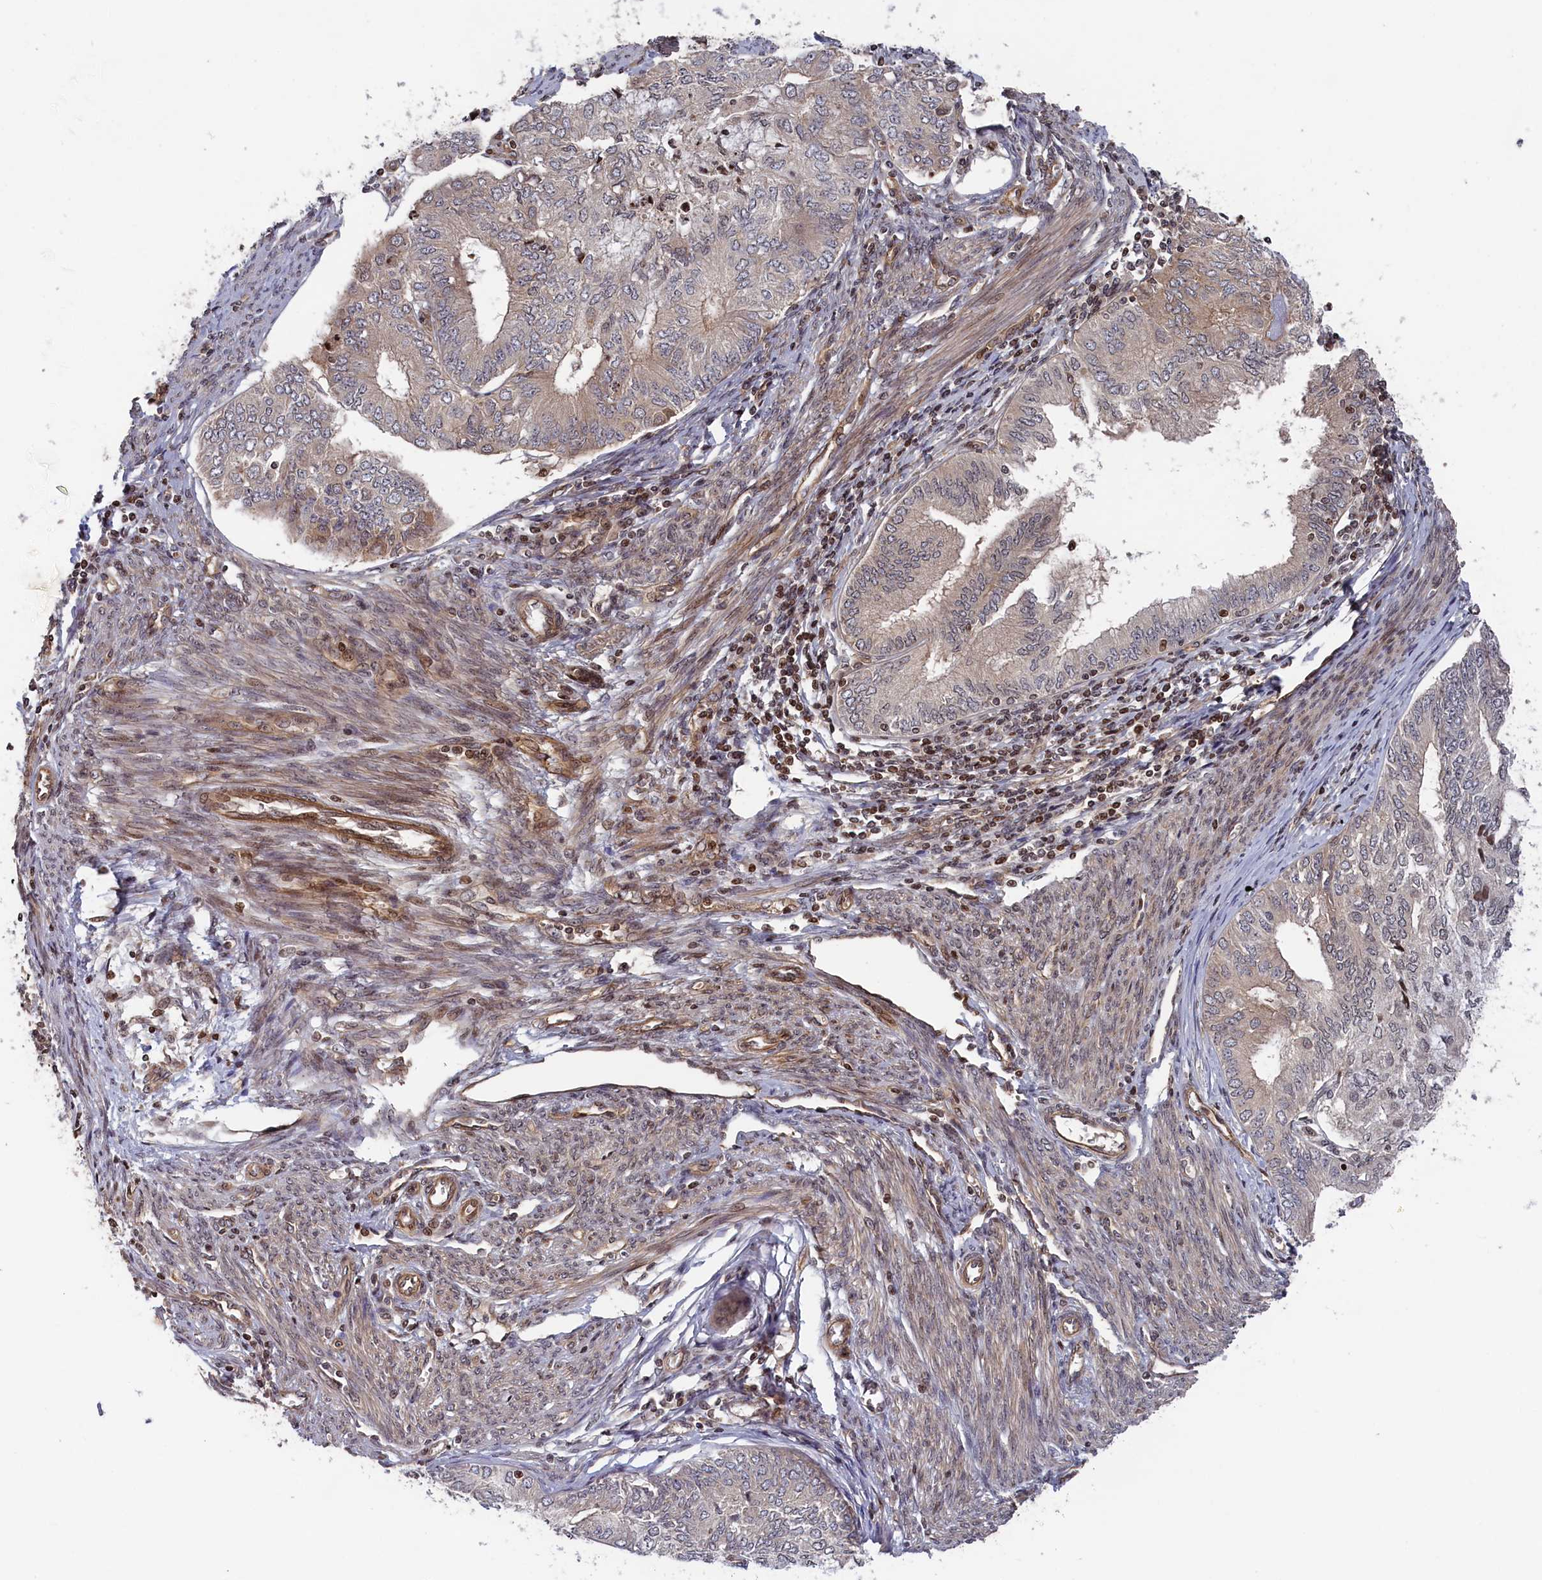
{"staining": {"intensity": "weak", "quantity": "25%-75%", "location": "cytoplasmic/membranous"}, "tissue": "endometrial cancer", "cell_type": "Tumor cells", "image_type": "cancer", "snomed": [{"axis": "morphology", "description": "Adenocarcinoma, NOS"}, {"axis": "topography", "description": "Endometrium"}], "caption": "High-magnification brightfield microscopy of endometrial cancer stained with DAB (brown) and counterstained with hematoxylin (blue). tumor cells exhibit weak cytoplasmic/membranous staining is appreciated in about25%-75% of cells. (IHC, brightfield microscopy, high magnification).", "gene": "CEP44", "patient": {"sex": "female", "age": 68}}